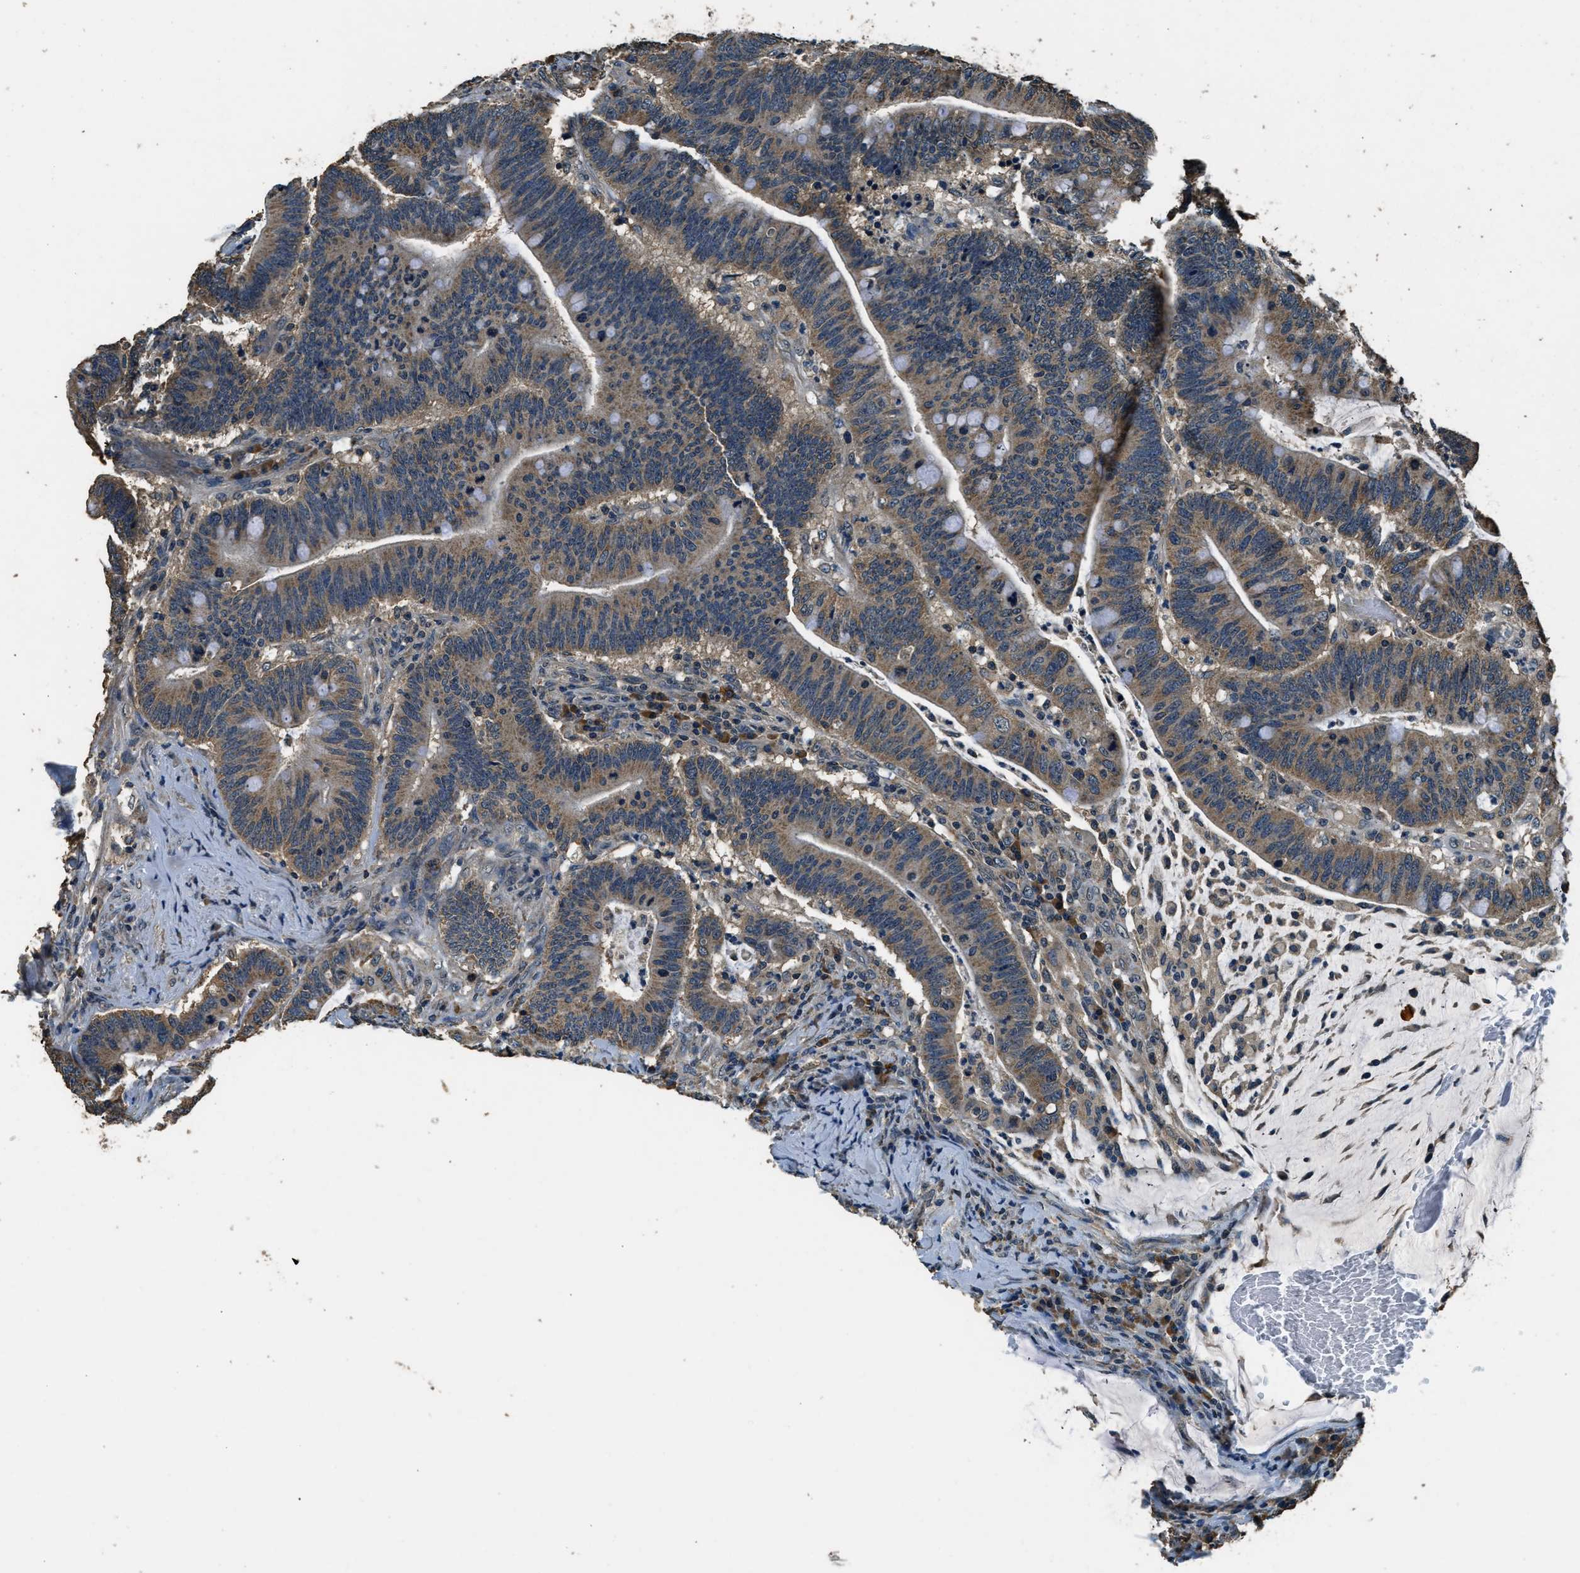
{"staining": {"intensity": "moderate", "quantity": ">75%", "location": "cytoplasmic/membranous"}, "tissue": "colorectal cancer", "cell_type": "Tumor cells", "image_type": "cancer", "snomed": [{"axis": "morphology", "description": "Normal tissue, NOS"}, {"axis": "morphology", "description": "Adenocarcinoma, NOS"}, {"axis": "topography", "description": "Colon"}], "caption": "IHC photomicrograph of colorectal adenocarcinoma stained for a protein (brown), which shows medium levels of moderate cytoplasmic/membranous staining in about >75% of tumor cells.", "gene": "SALL3", "patient": {"sex": "female", "age": 66}}